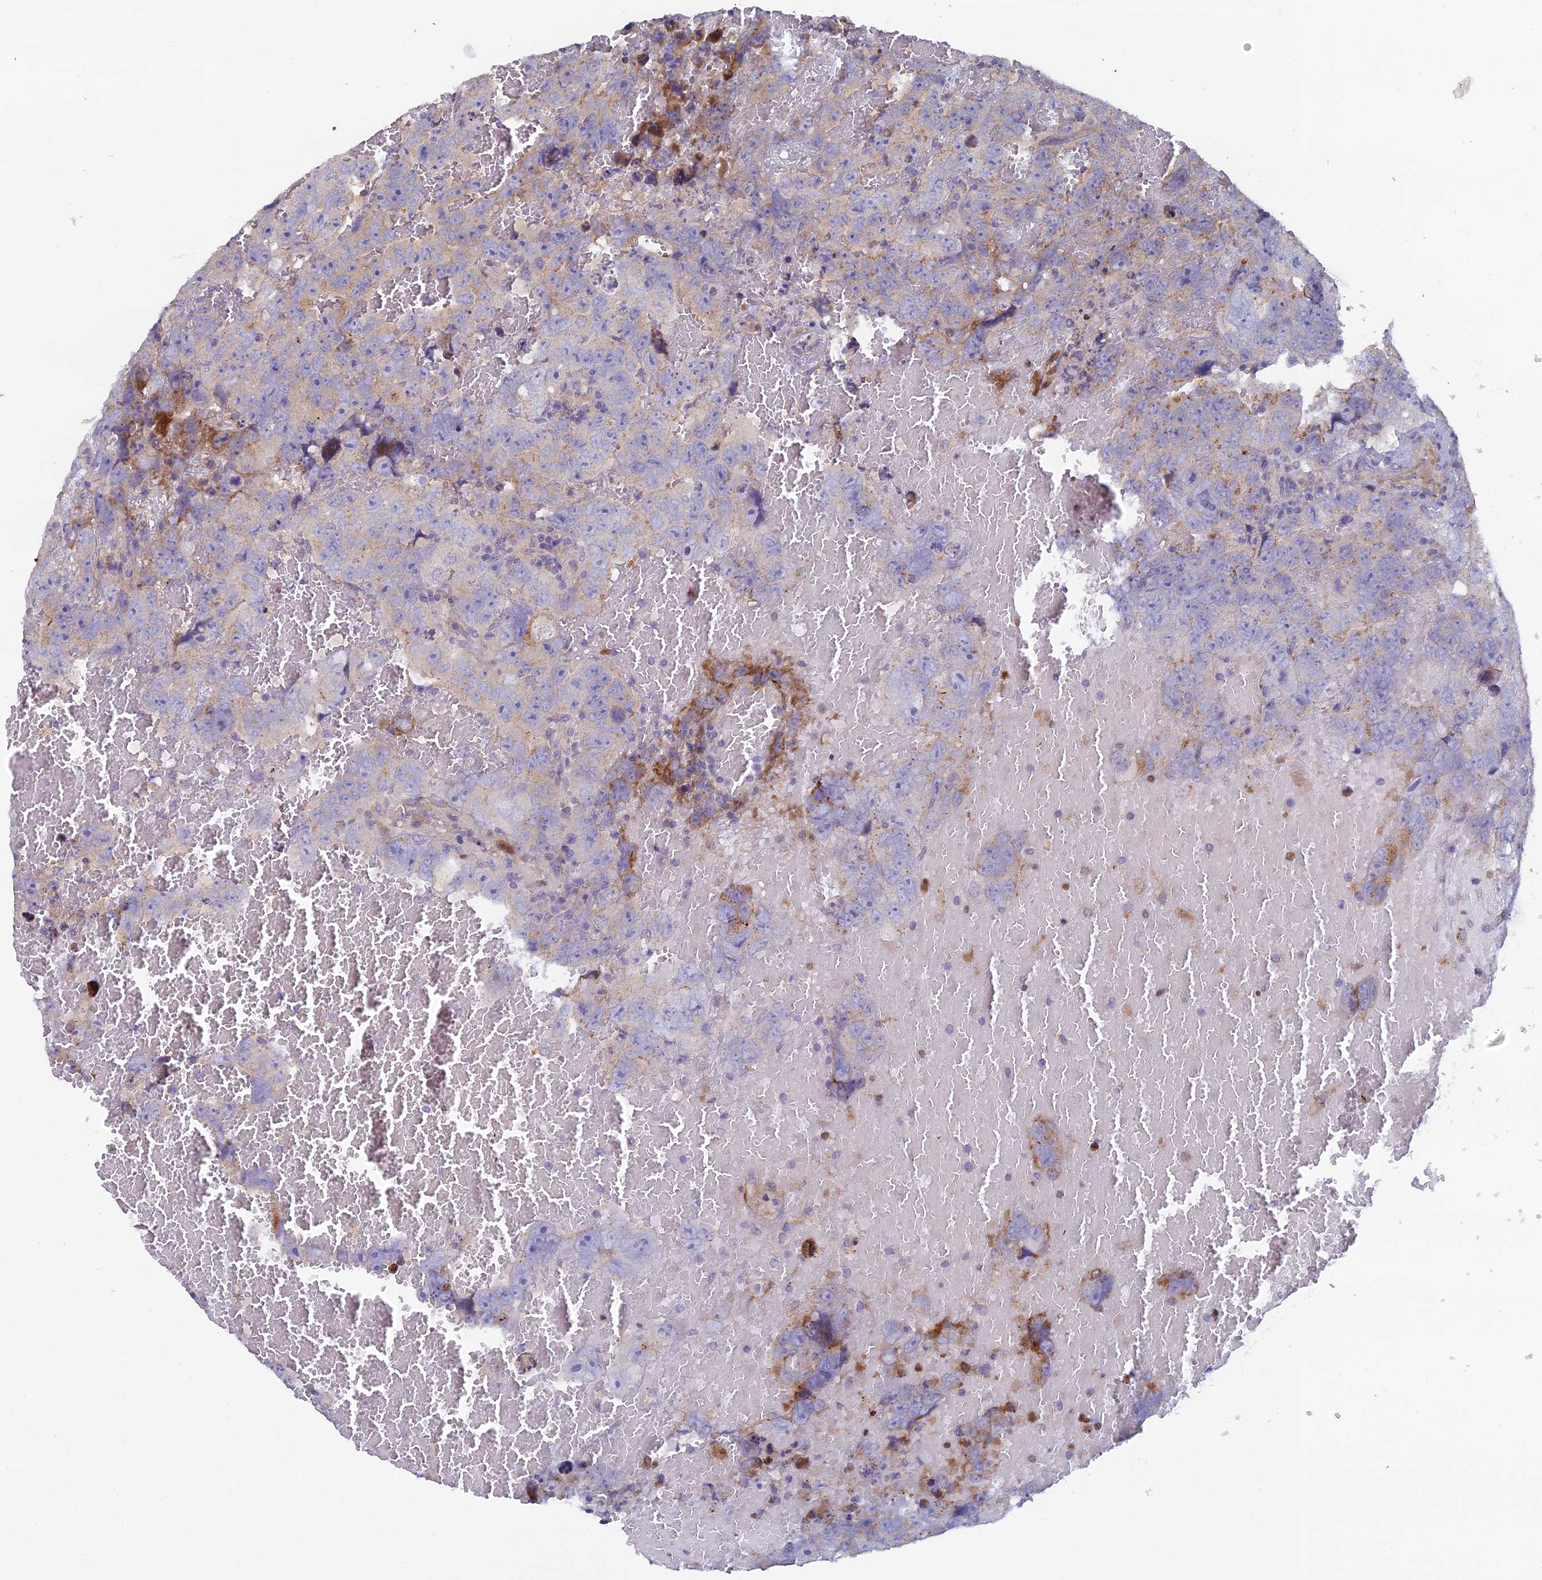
{"staining": {"intensity": "weak", "quantity": "<25%", "location": "cytoplasmic/membranous"}, "tissue": "testis cancer", "cell_type": "Tumor cells", "image_type": "cancer", "snomed": [{"axis": "morphology", "description": "Carcinoma, Embryonal, NOS"}, {"axis": "topography", "description": "Testis"}], "caption": "Testis cancer was stained to show a protein in brown. There is no significant positivity in tumor cells.", "gene": "B9D2", "patient": {"sex": "male", "age": 45}}